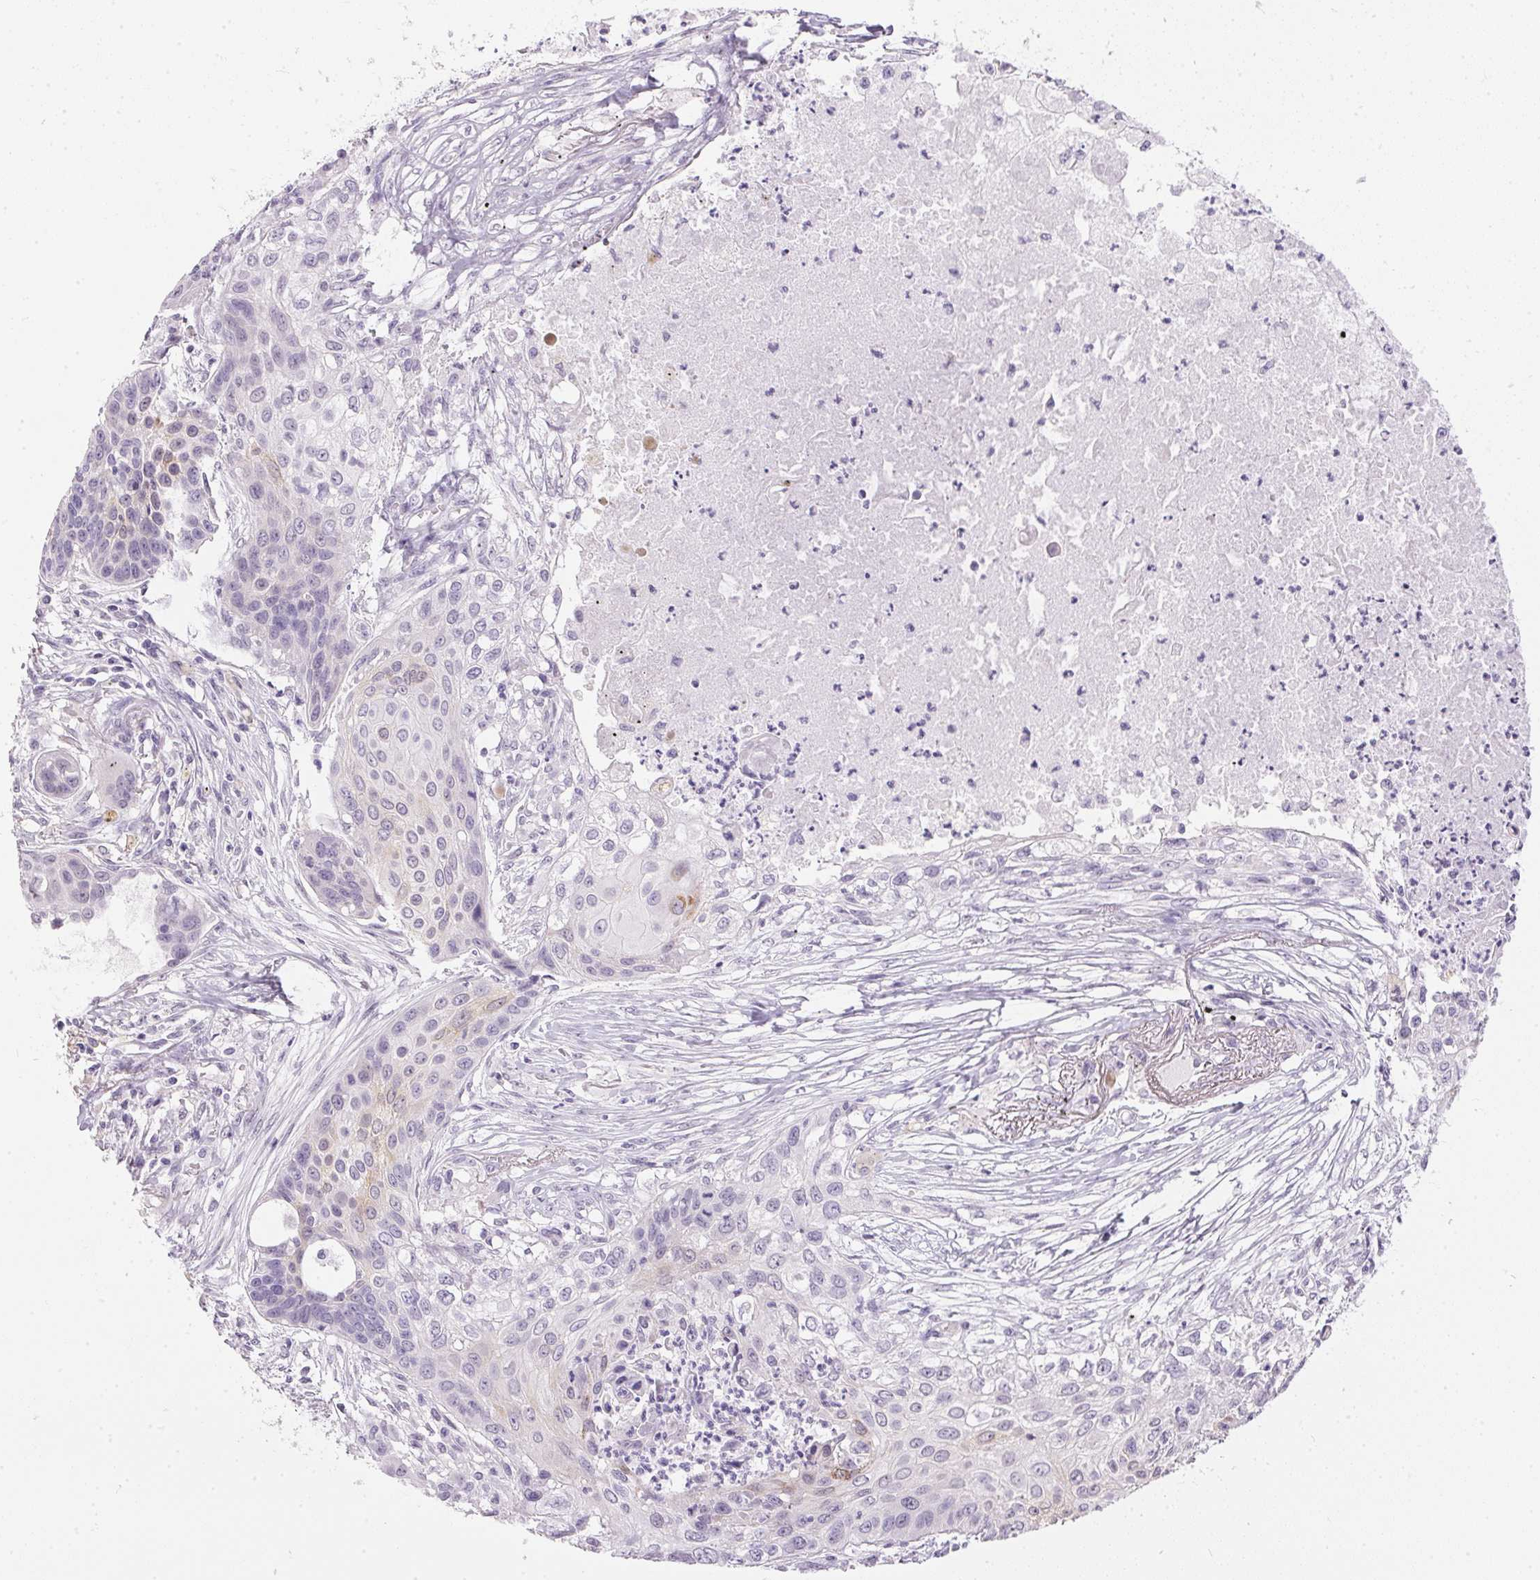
{"staining": {"intensity": "negative", "quantity": "none", "location": "none"}, "tissue": "lung cancer", "cell_type": "Tumor cells", "image_type": "cancer", "snomed": [{"axis": "morphology", "description": "Squamous cell carcinoma, NOS"}, {"axis": "topography", "description": "Lung"}], "caption": "Tumor cells show no significant protein staining in squamous cell carcinoma (lung).", "gene": "GBP6", "patient": {"sex": "male", "age": 71}}